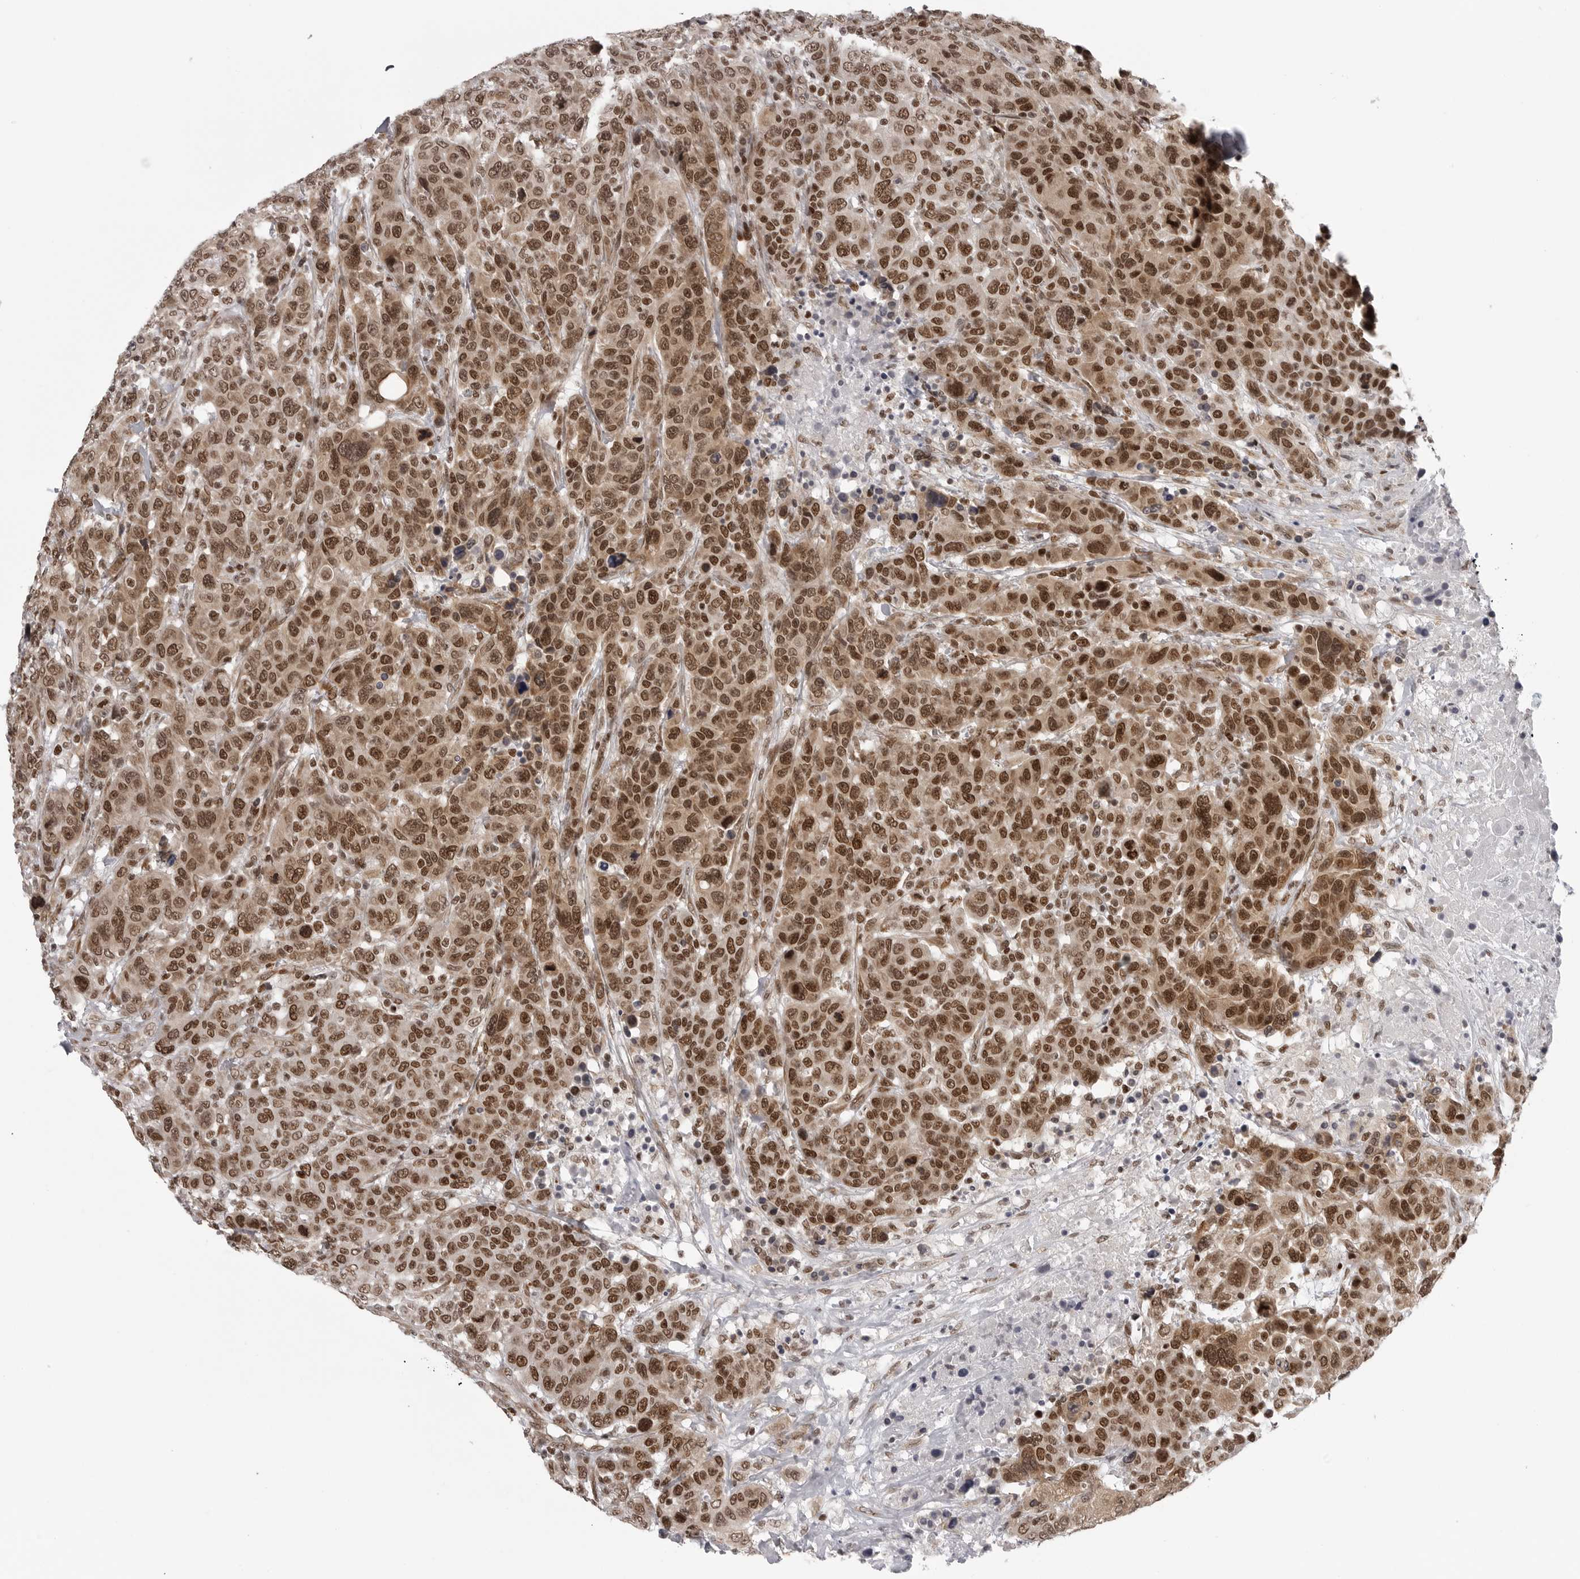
{"staining": {"intensity": "strong", "quantity": ">75%", "location": "nuclear"}, "tissue": "breast cancer", "cell_type": "Tumor cells", "image_type": "cancer", "snomed": [{"axis": "morphology", "description": "Duct carcinoma"}, {"axis": "topography", "description": "Breast"}], "caption": "Invasive ductal carcinoma (breast) tissue displays strong nuclear positivity in about >75% of tumor cells, visualized by immunohistochemistry.", "gene": "PRDM10", "patient": {"sex": "female", "age": 37}}